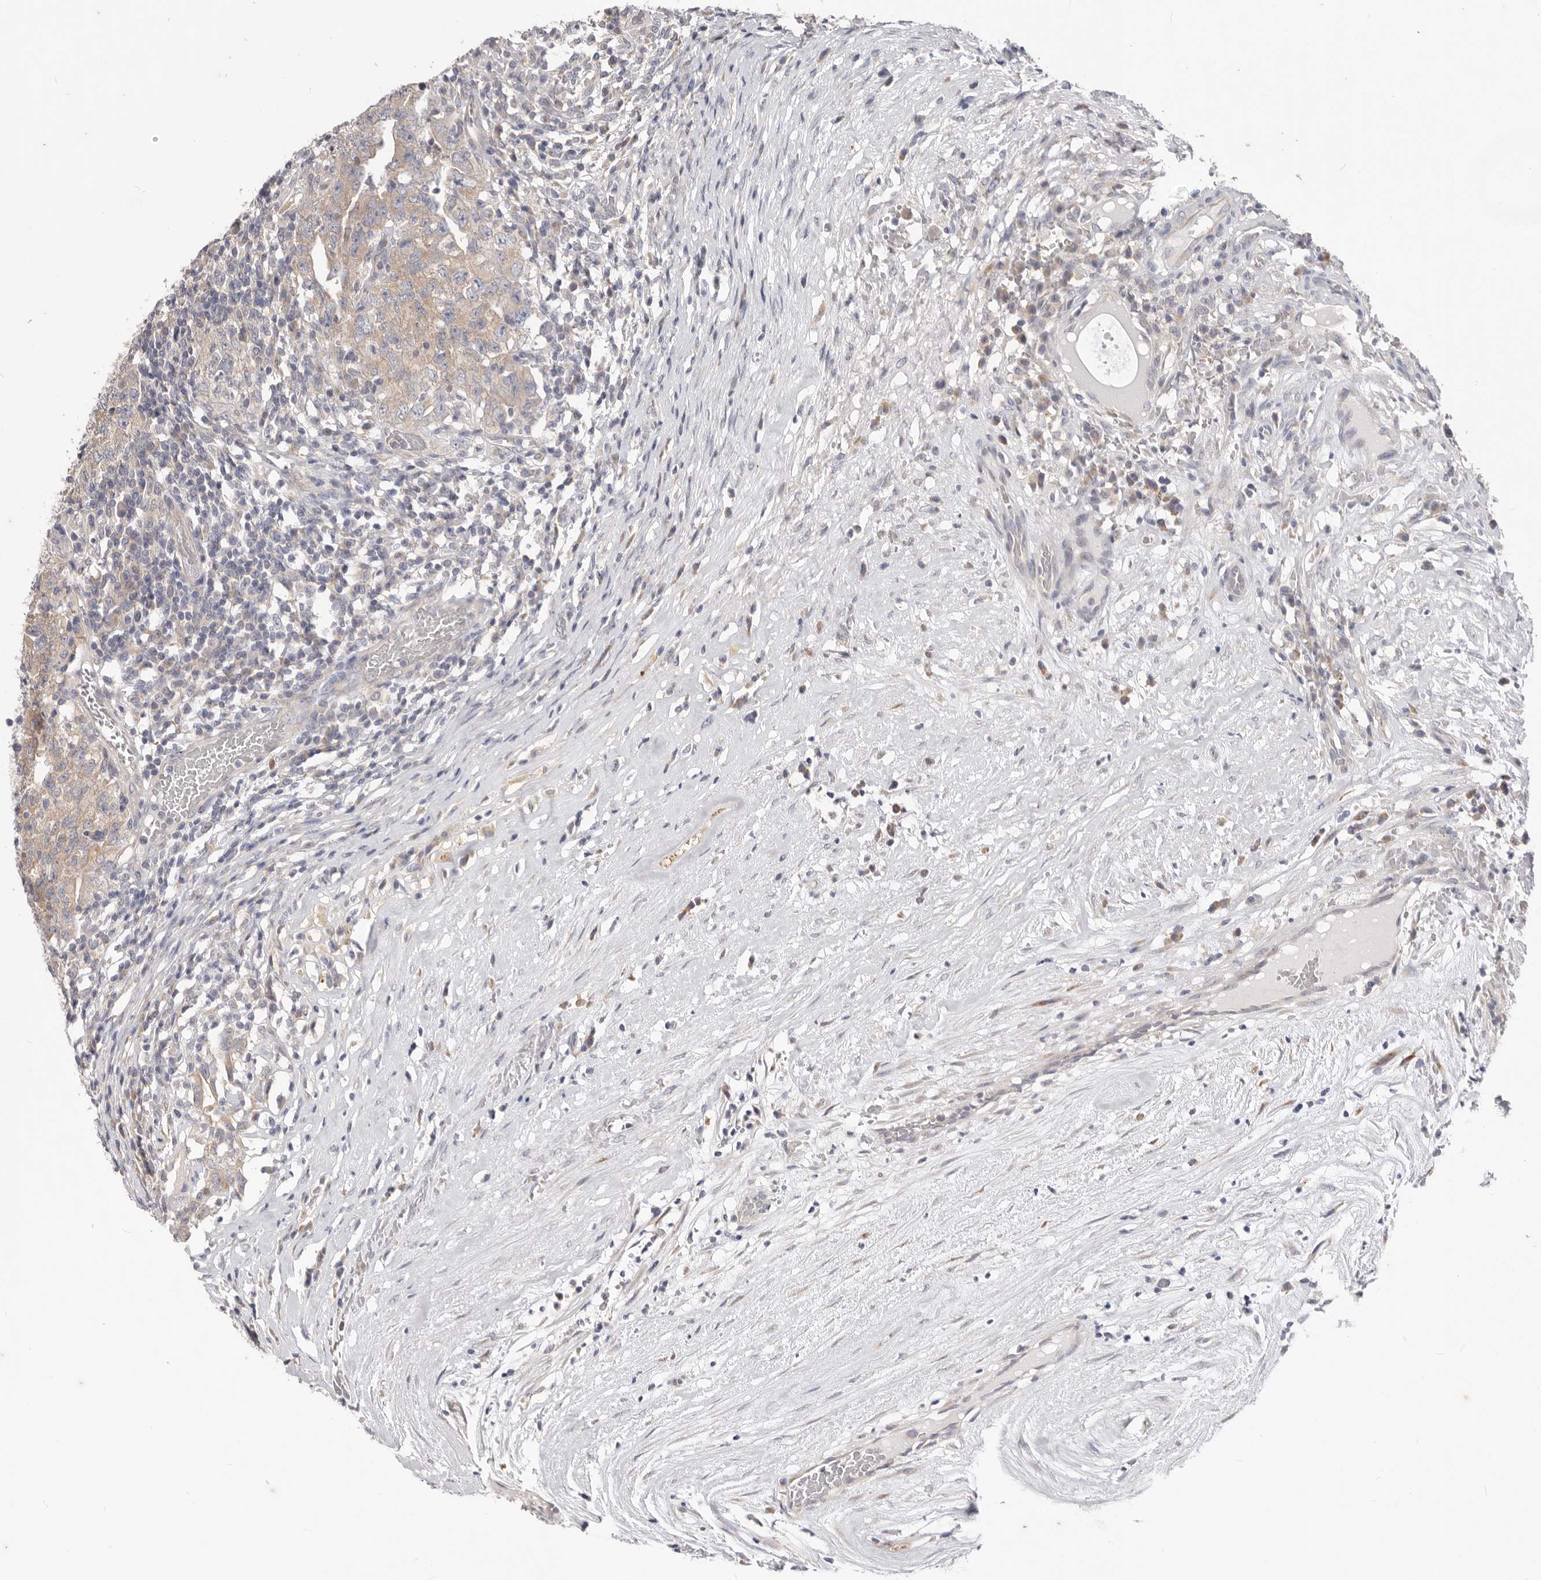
{"staining": {"intensity": "weak", "quantity": "25%-75%", "location": "cytoplasmic/membranous"}, "tissue": "testis cancer", "cell_type": "Tumor cells", "image_type": "cancer", "snomed": [{"axis": "morphology", "description": "Carcinoma, Embryonal, NOS"}, {"axis": "topography", "description": "Testis"}], "caption": "Immunohistochemical staining of human testis cancer reveals low levels of weak cytoplasmic/membranous staining in approximately 25%-75% of tumor cells. (brown staining indicates protein expression, while blue staining denotes nuclei).", "gene": "WDR77", "patient": {"sex": "male", "age": 26}}